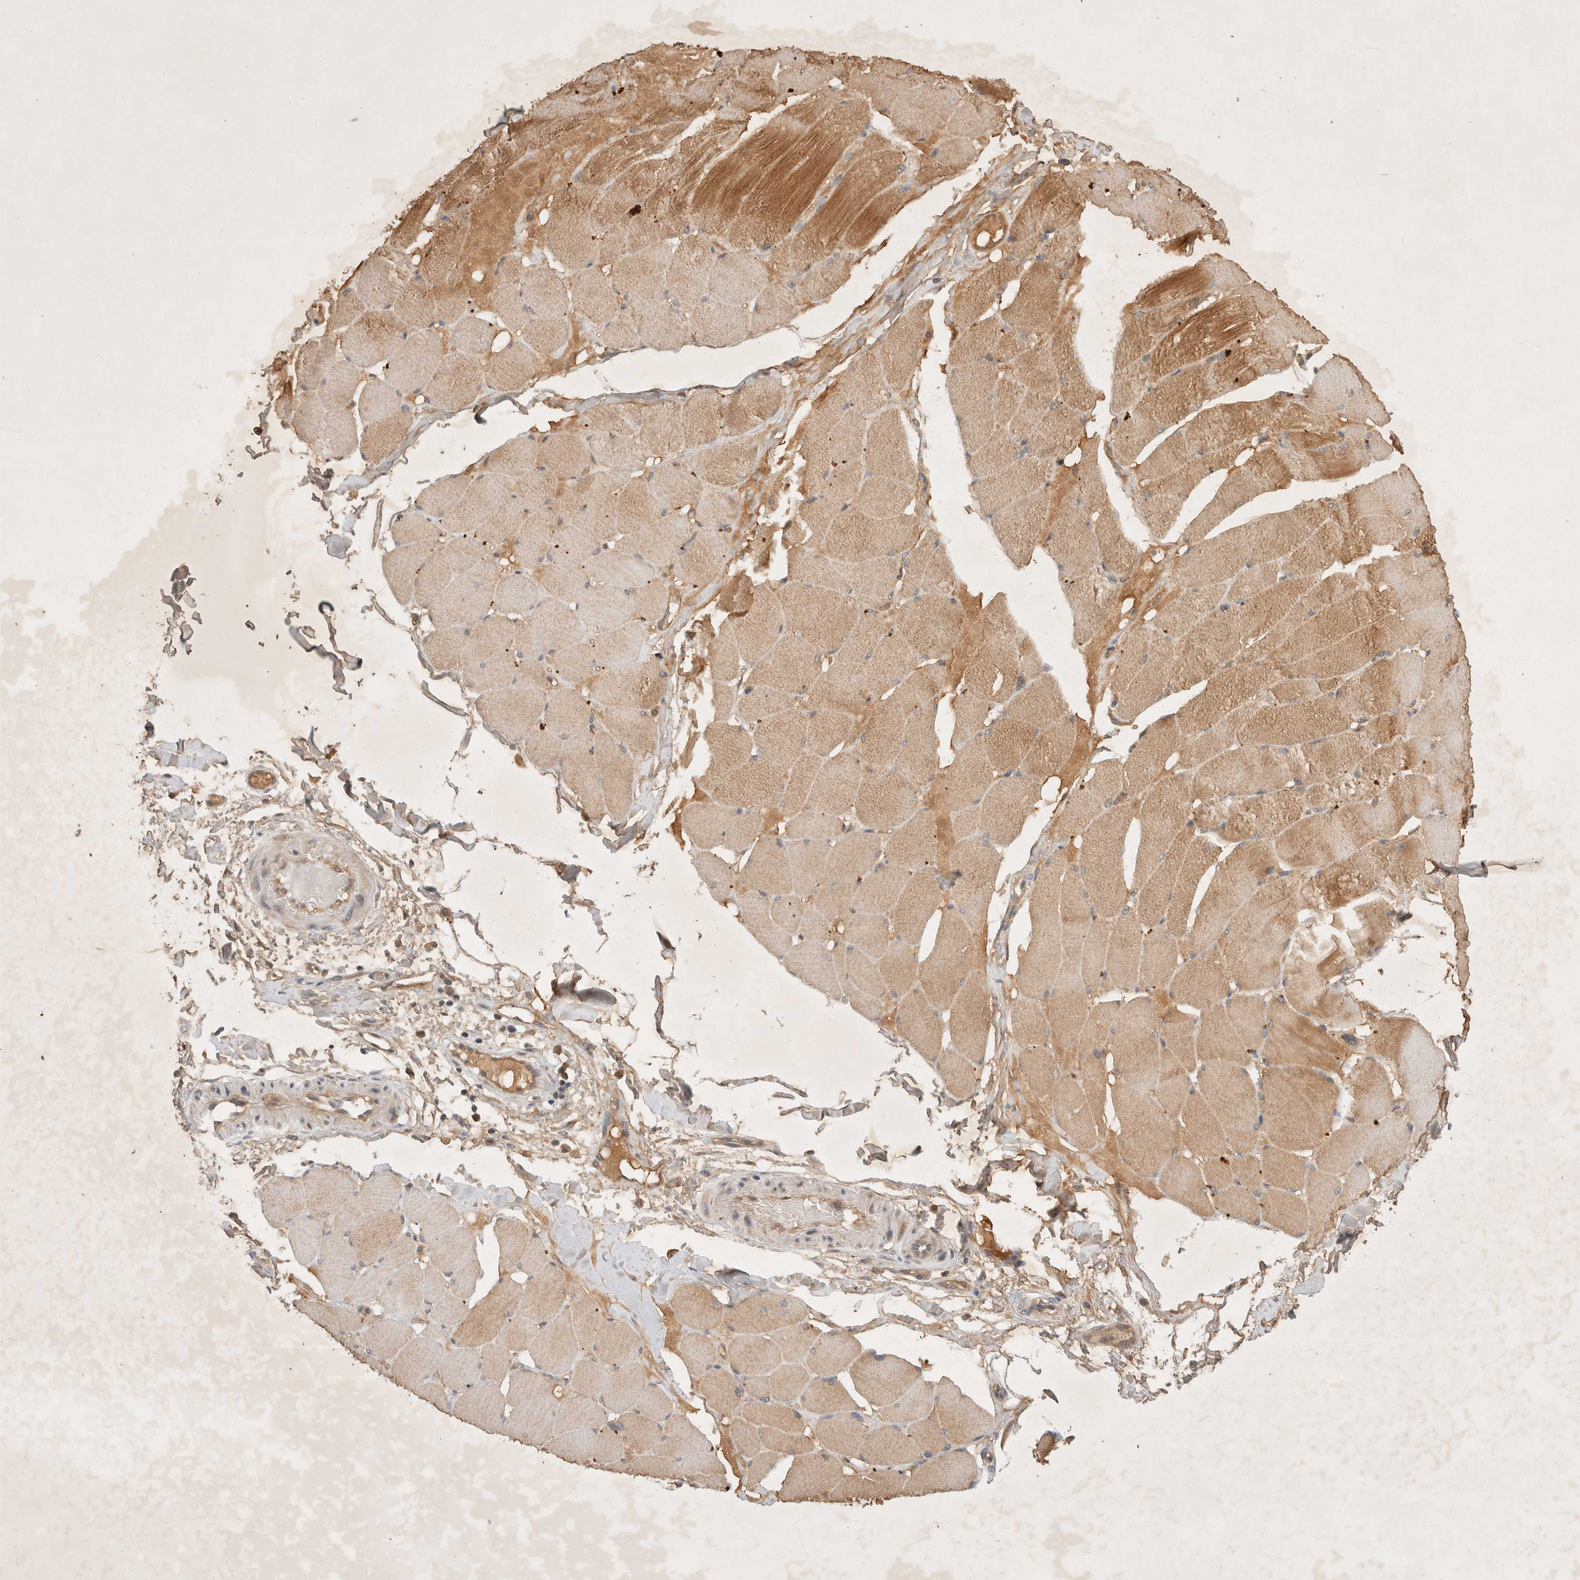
{"staining": {"intensity": "moderate", "quantity": ">75%", "location": "cytoplasmic/membranous"}, "tissue": "skeletal muscle", "cell_type": "Myocytes", "image_type": "normal", "snomed": [{"axis": "morphology", "description": "Normal tissue, NOS"}, {"axis": "topography", "description": "Skin"}, {"axis": "topography", "description": "Skeletal muscle"}], "caption": "A high-resolution photomicrograph shows IHC staining of benign skeletal muscle, which displays moderate cytoplasmic/membranous expression in about >75% of myocytes. (Stains: DAB in brown, nuclei in blue, Microscopy: brightfield microscopy at high magnification).", "gene": "YES1", "patient": {"sex": "male", "age": 83}}